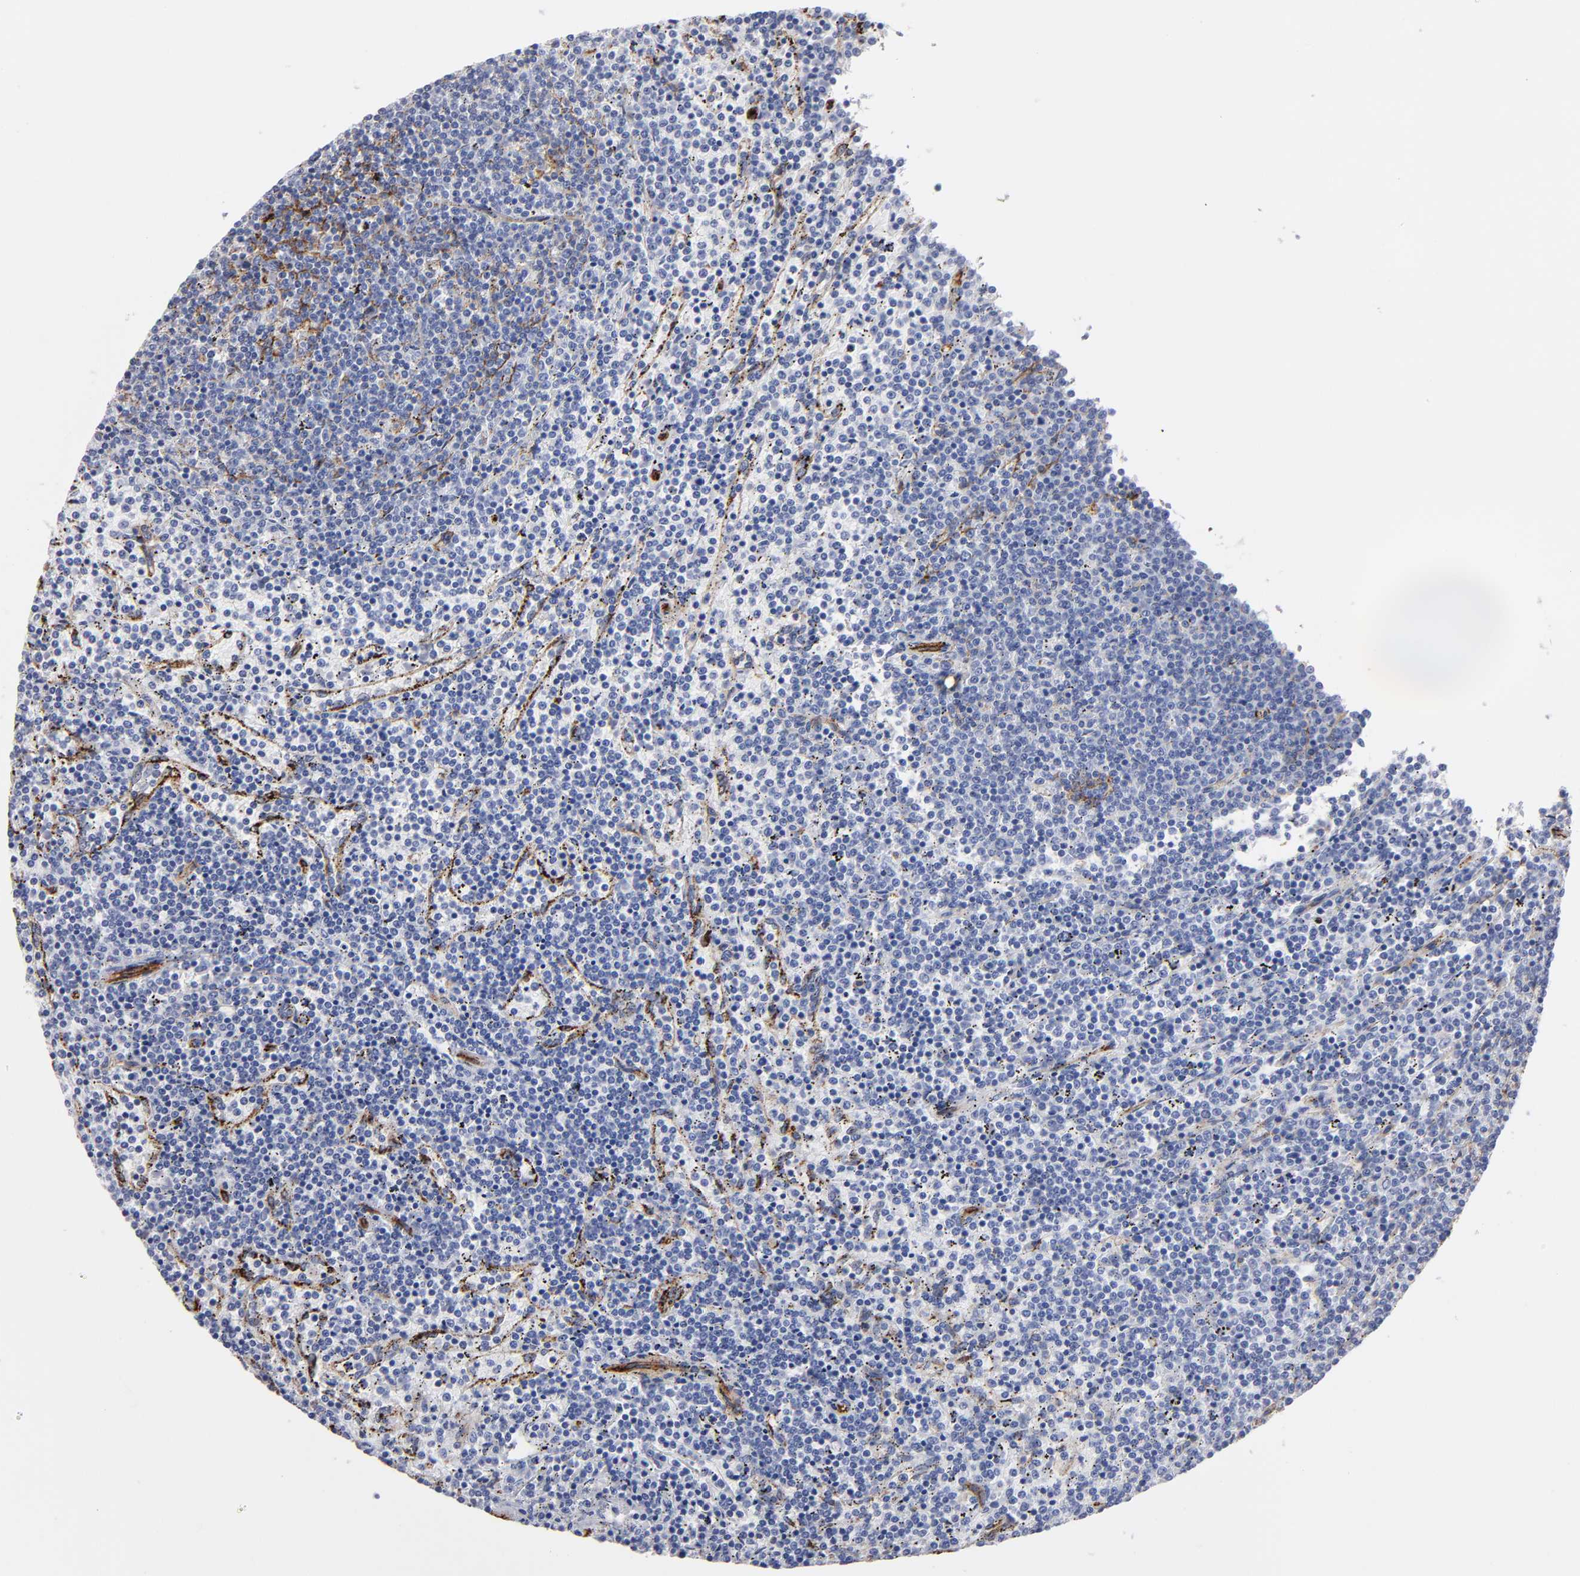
{"staining": {"intensity": "negative", "quantity": "none", "location": "none"}, "tissue": "lymphoma", "cell_type": "Tumor cells", "image_type": "cancer", "snomed": [{"axis": "morphology", "description": "Malignant lymphoma, non-Hodgkin's type, Low grade"}, {"axis": "topography", "description": "Spleen"}], "caption": "The micrograph reveals no significant expression in tumor cells of lymphoma. (DAB IHC with hematoxylin counter stain).", "gene": "TM4SF1", "patient": {"sex": "female", "age": 50}}